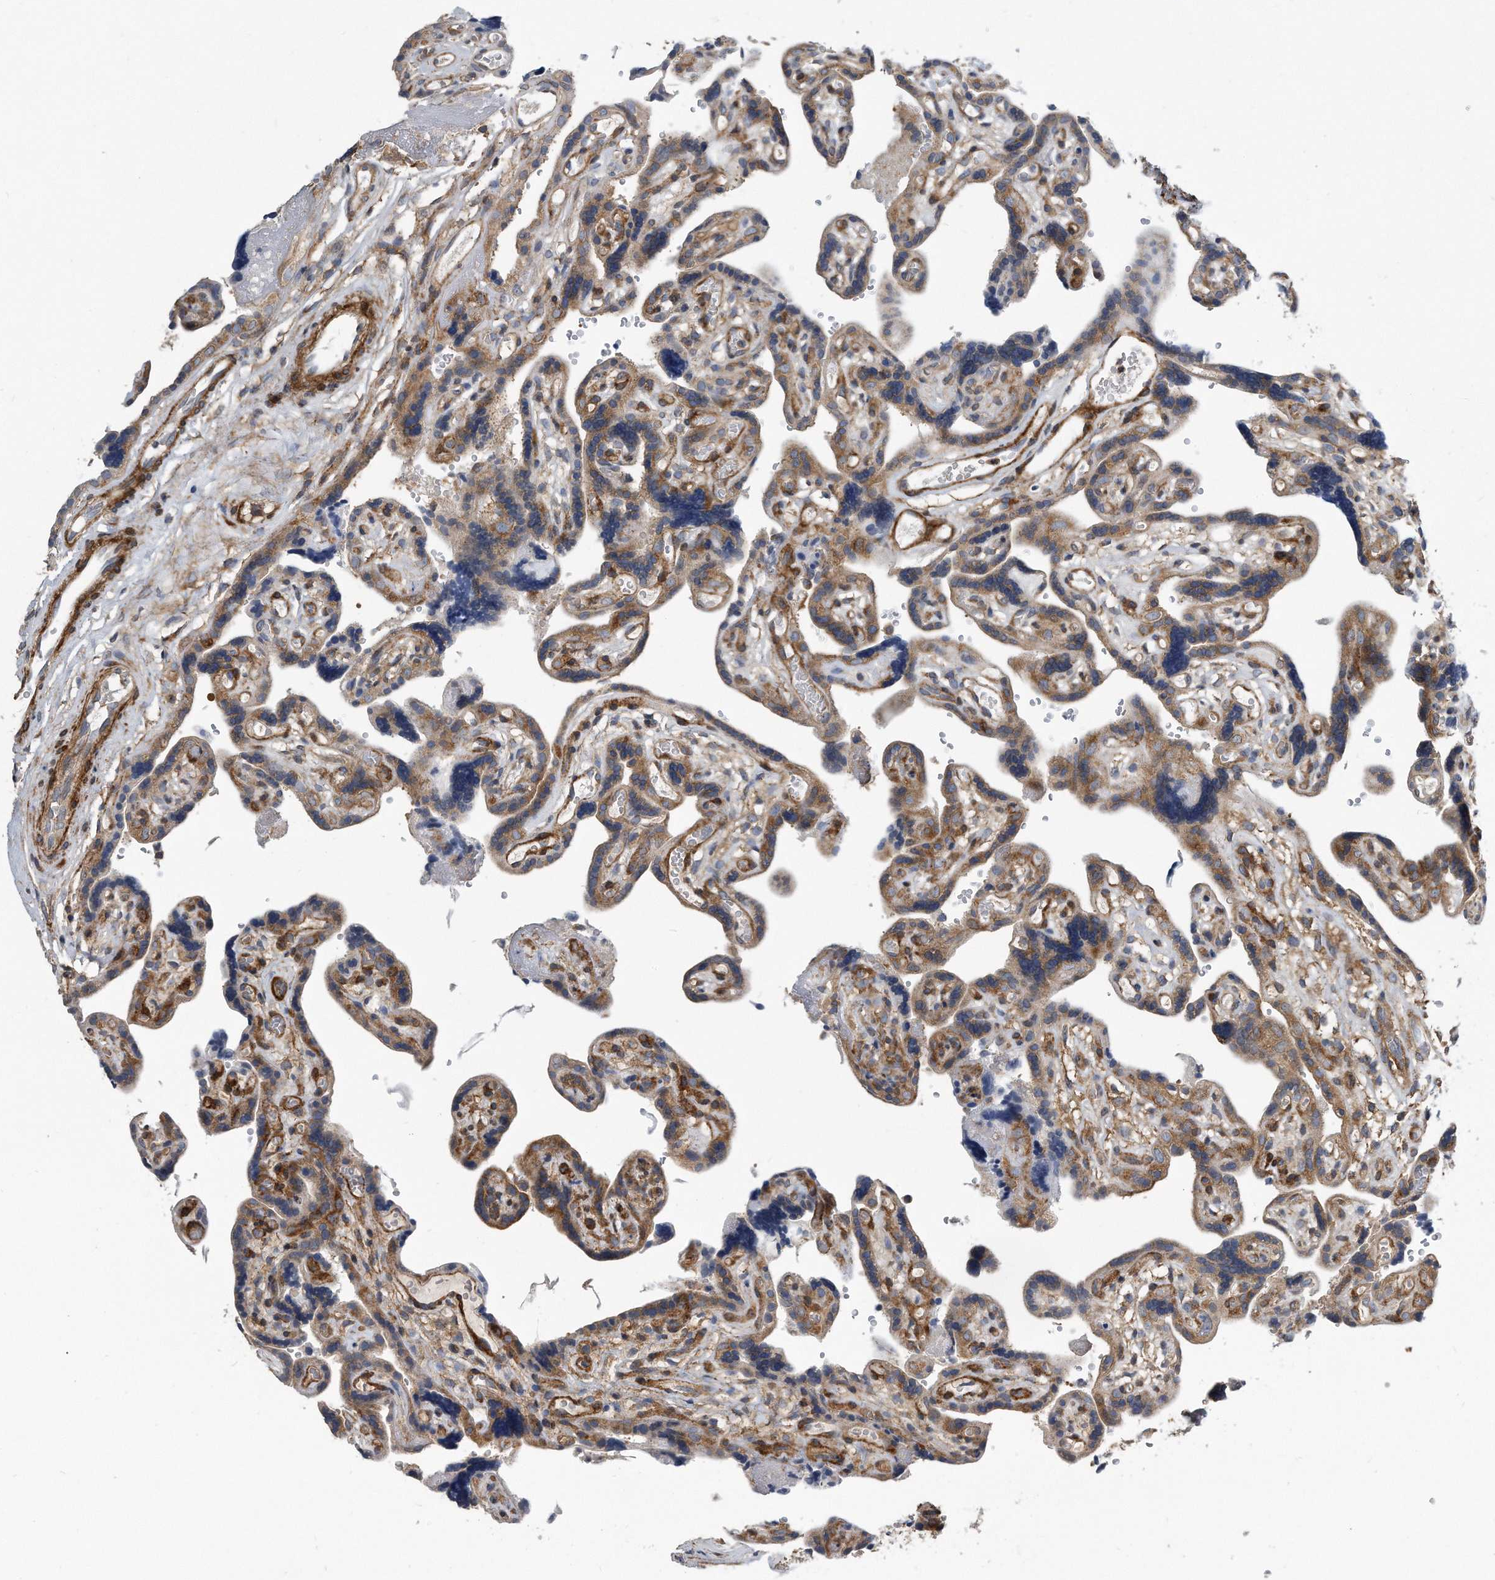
{"staining": {"intensity": "strong", "quantity": ">75%", "location": "cytoplasmic/membranous"}, "tissue": "placenta", "cell_type": "Decidual cells", "image_type": "normal", "snomed": [{"axis": "morphology", "description": "Normal tissue, NOS"}, {"axis": "topography", "description": "Placenta"}], "caption": "Placenta stained for a protein (brown) demonstrates strong cytoplasmic/membranous positive expression in about >75% of decidual cells.", "gene": "EIF2B4", "patient": {"sex": "female", "age": 30}}